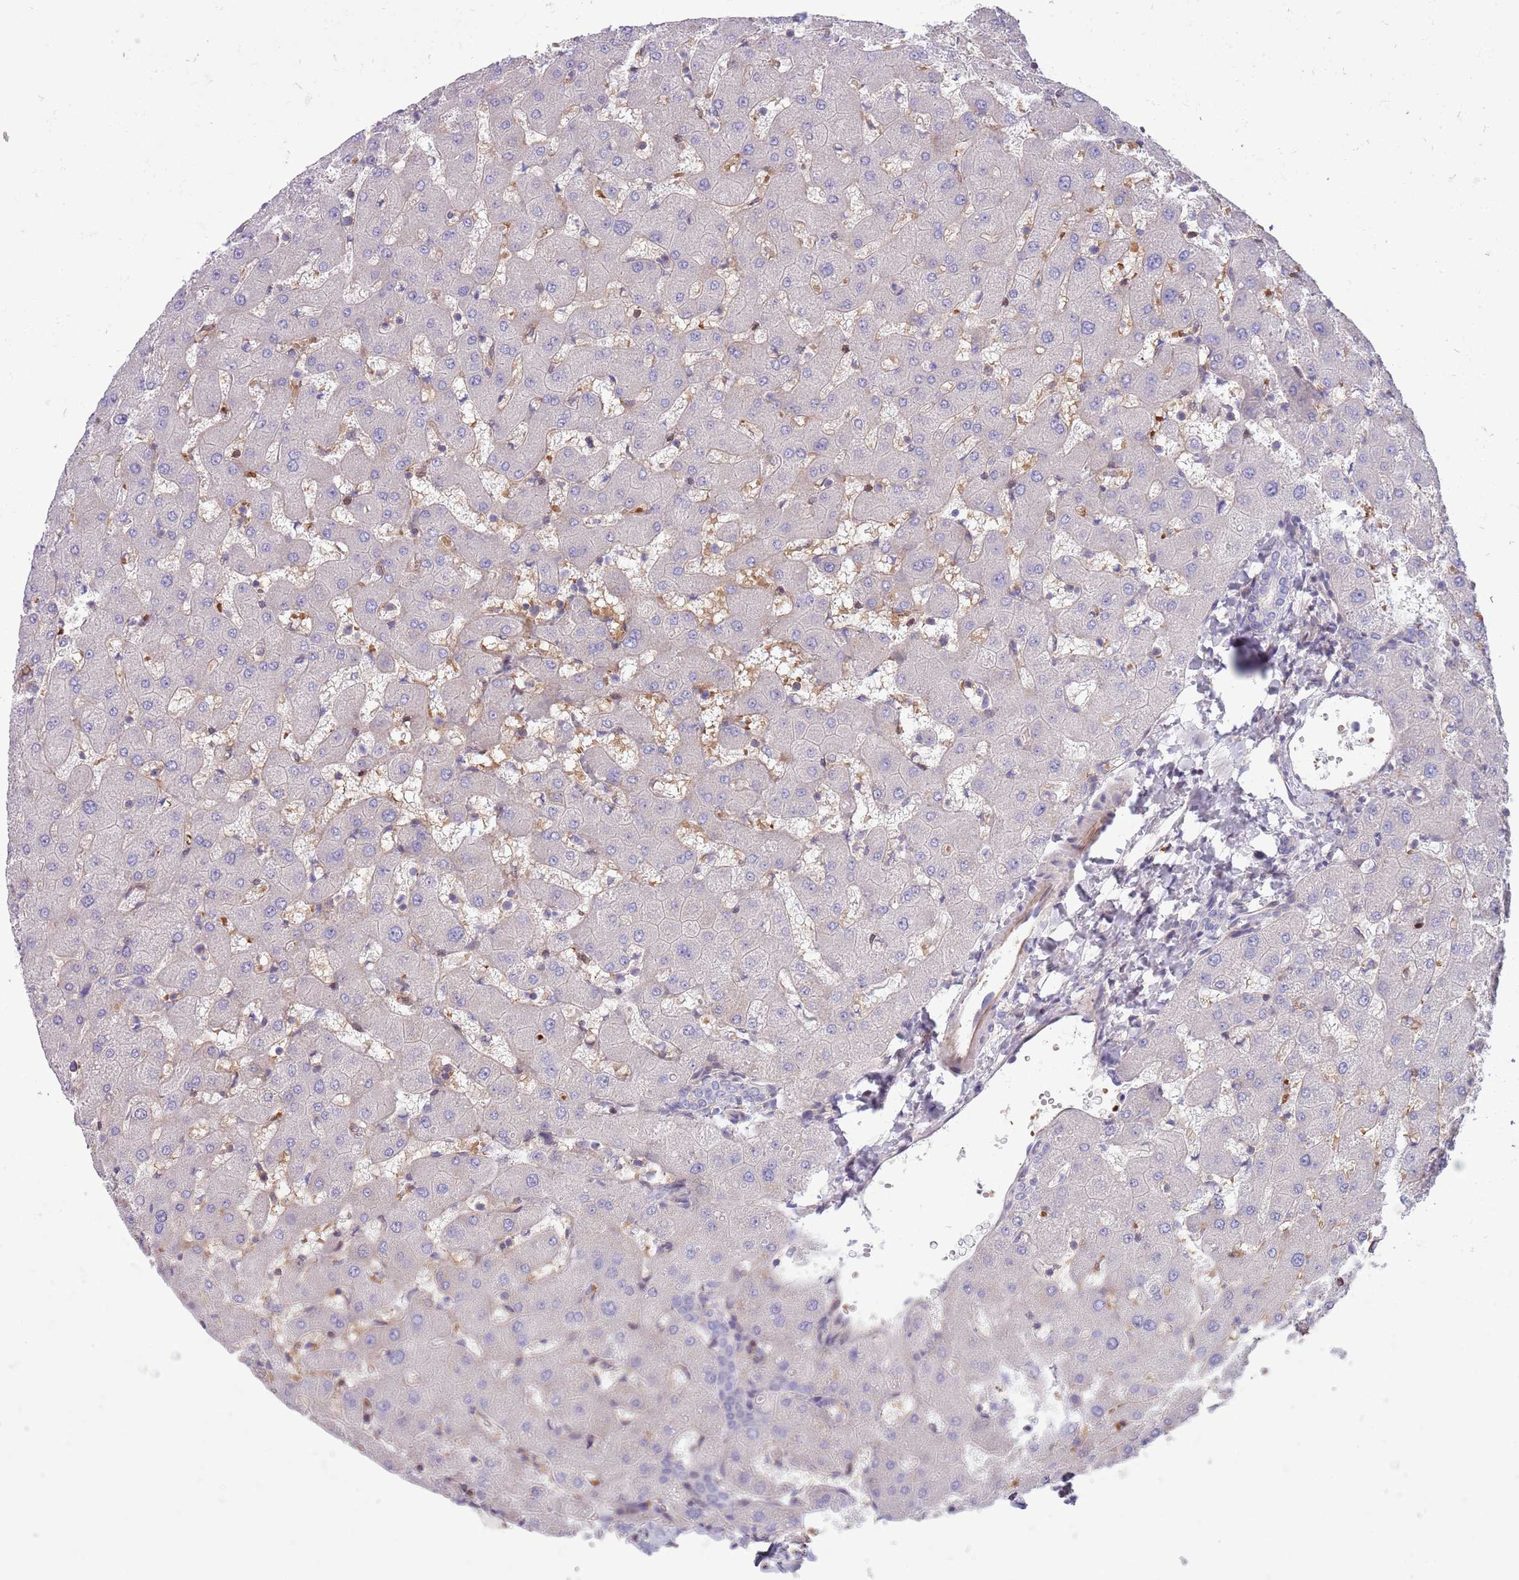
{"staining": {"intensity": "negative", "quantity": "none", "location": "none"}, "tissue": "liver", "cell_type": "Cholangiocytes", "image_type": "normal", "snomed": [{"axis": "morphology", "description": "Normal tissue, NOS"}, {"axis": "topography", "description": "Liver"}], "caption": "Immunohistochemical staining of unremarkable human liver shows no significant positivity in cholangiocytes. (Brightfield microscopy of DAB immunohistochemistry (IHC) at high magnification).", "gene": "ZNF14", "patient": {"sex": "female", "age": 63}}